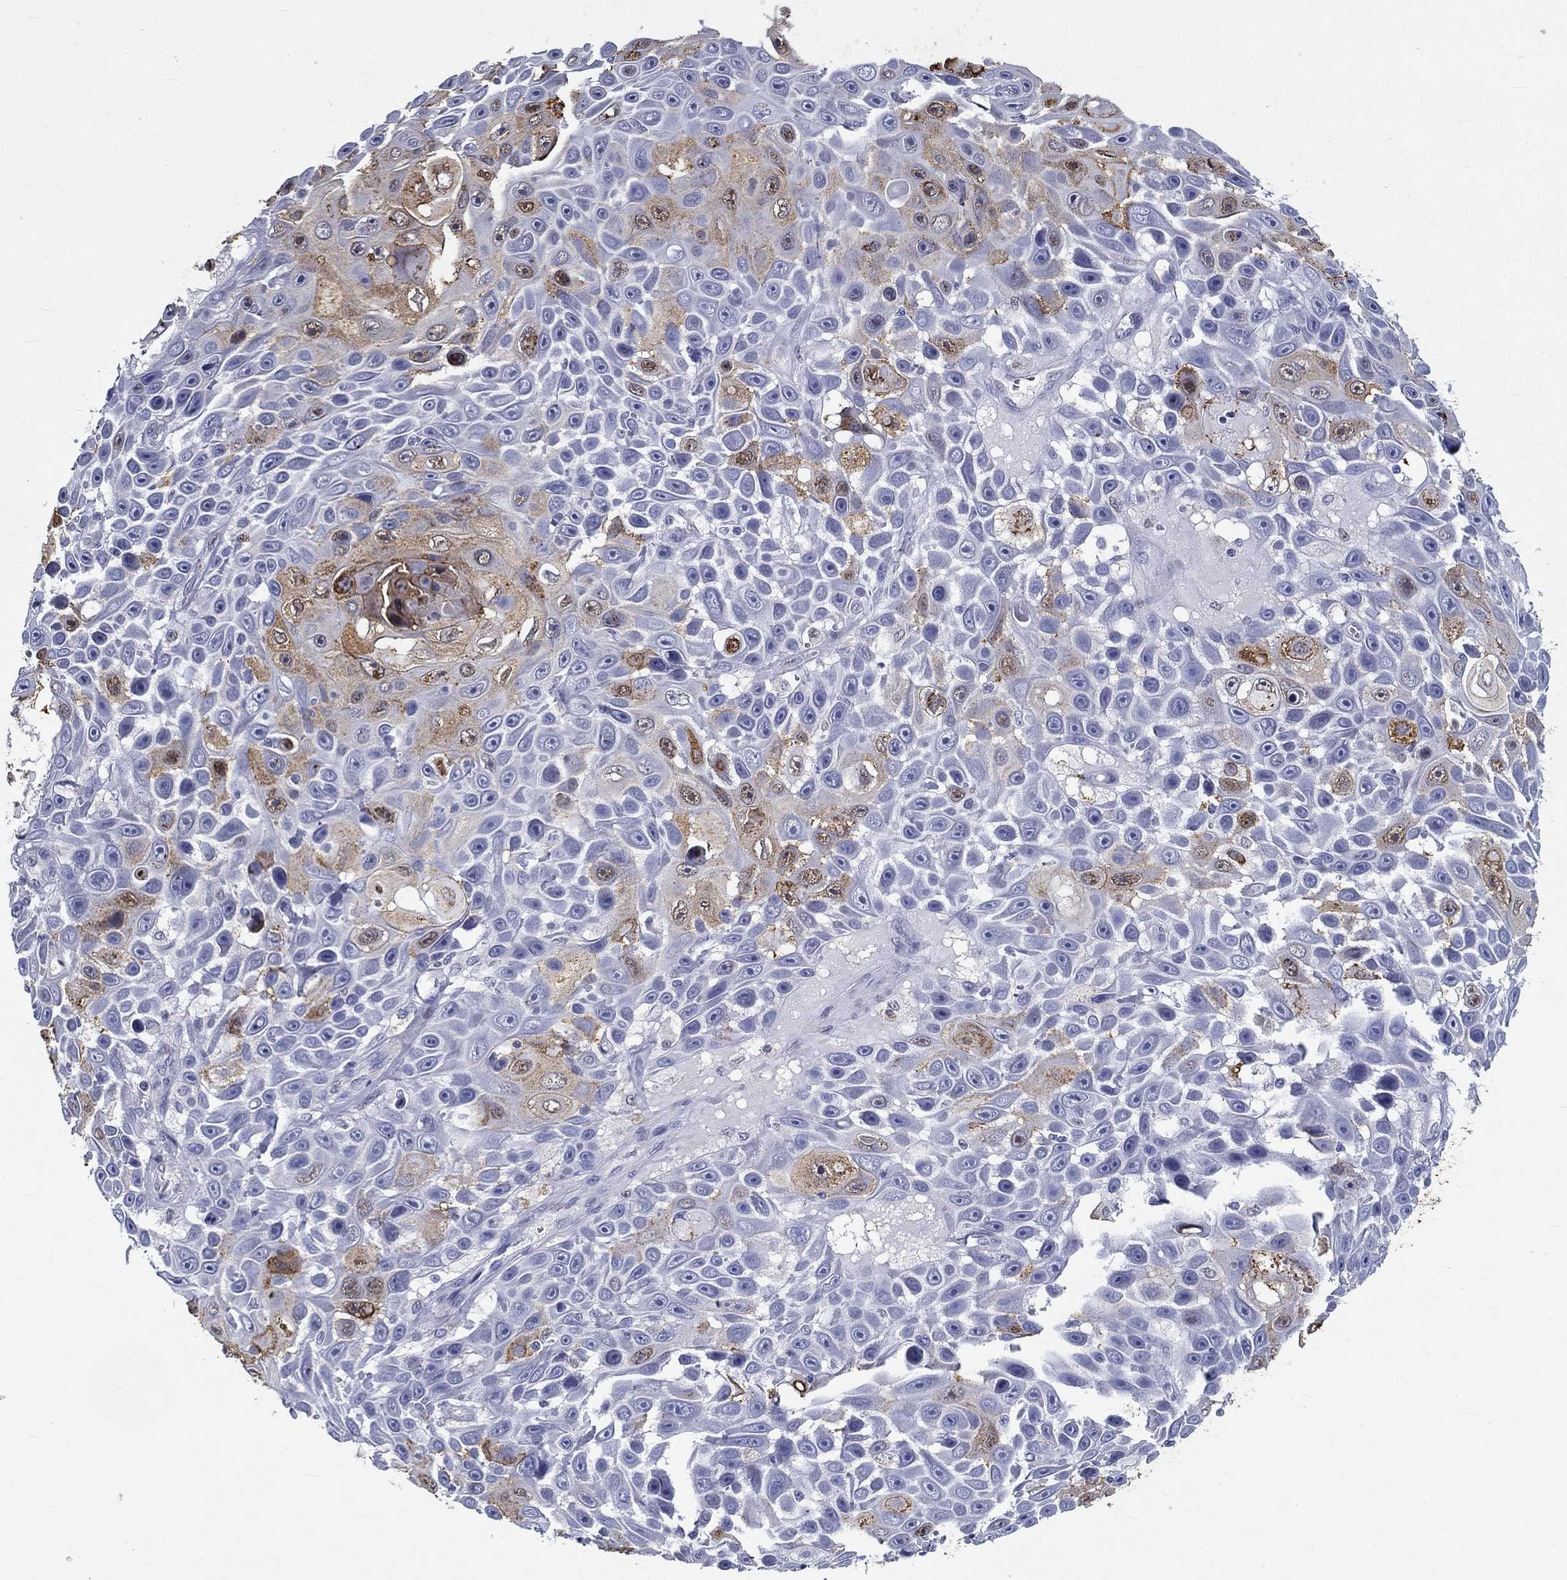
{"staining": {"intensity": "moderate", "quantity": "<25%", "location": "cytoplasmic/membranous"}, "tissue": "skin cancer", "cell_type": "Tumor cells", "image_type": "cancer", "snomed": [{"axis": "morphology", "description": "Squamous cell carcinoma, NOS"}, {"axis": "topography", "description": "Skin"}], "caption": "Immunohistochemistry (IHC) (DAB) staining of human skin cancer (squamous cell carcinoma) displays moderate cytoplasmic/membranous protein positivity in about <25% of tumor cells.", "gene": "IGSF8", "patient": {"sex": "male", "age": 82}}